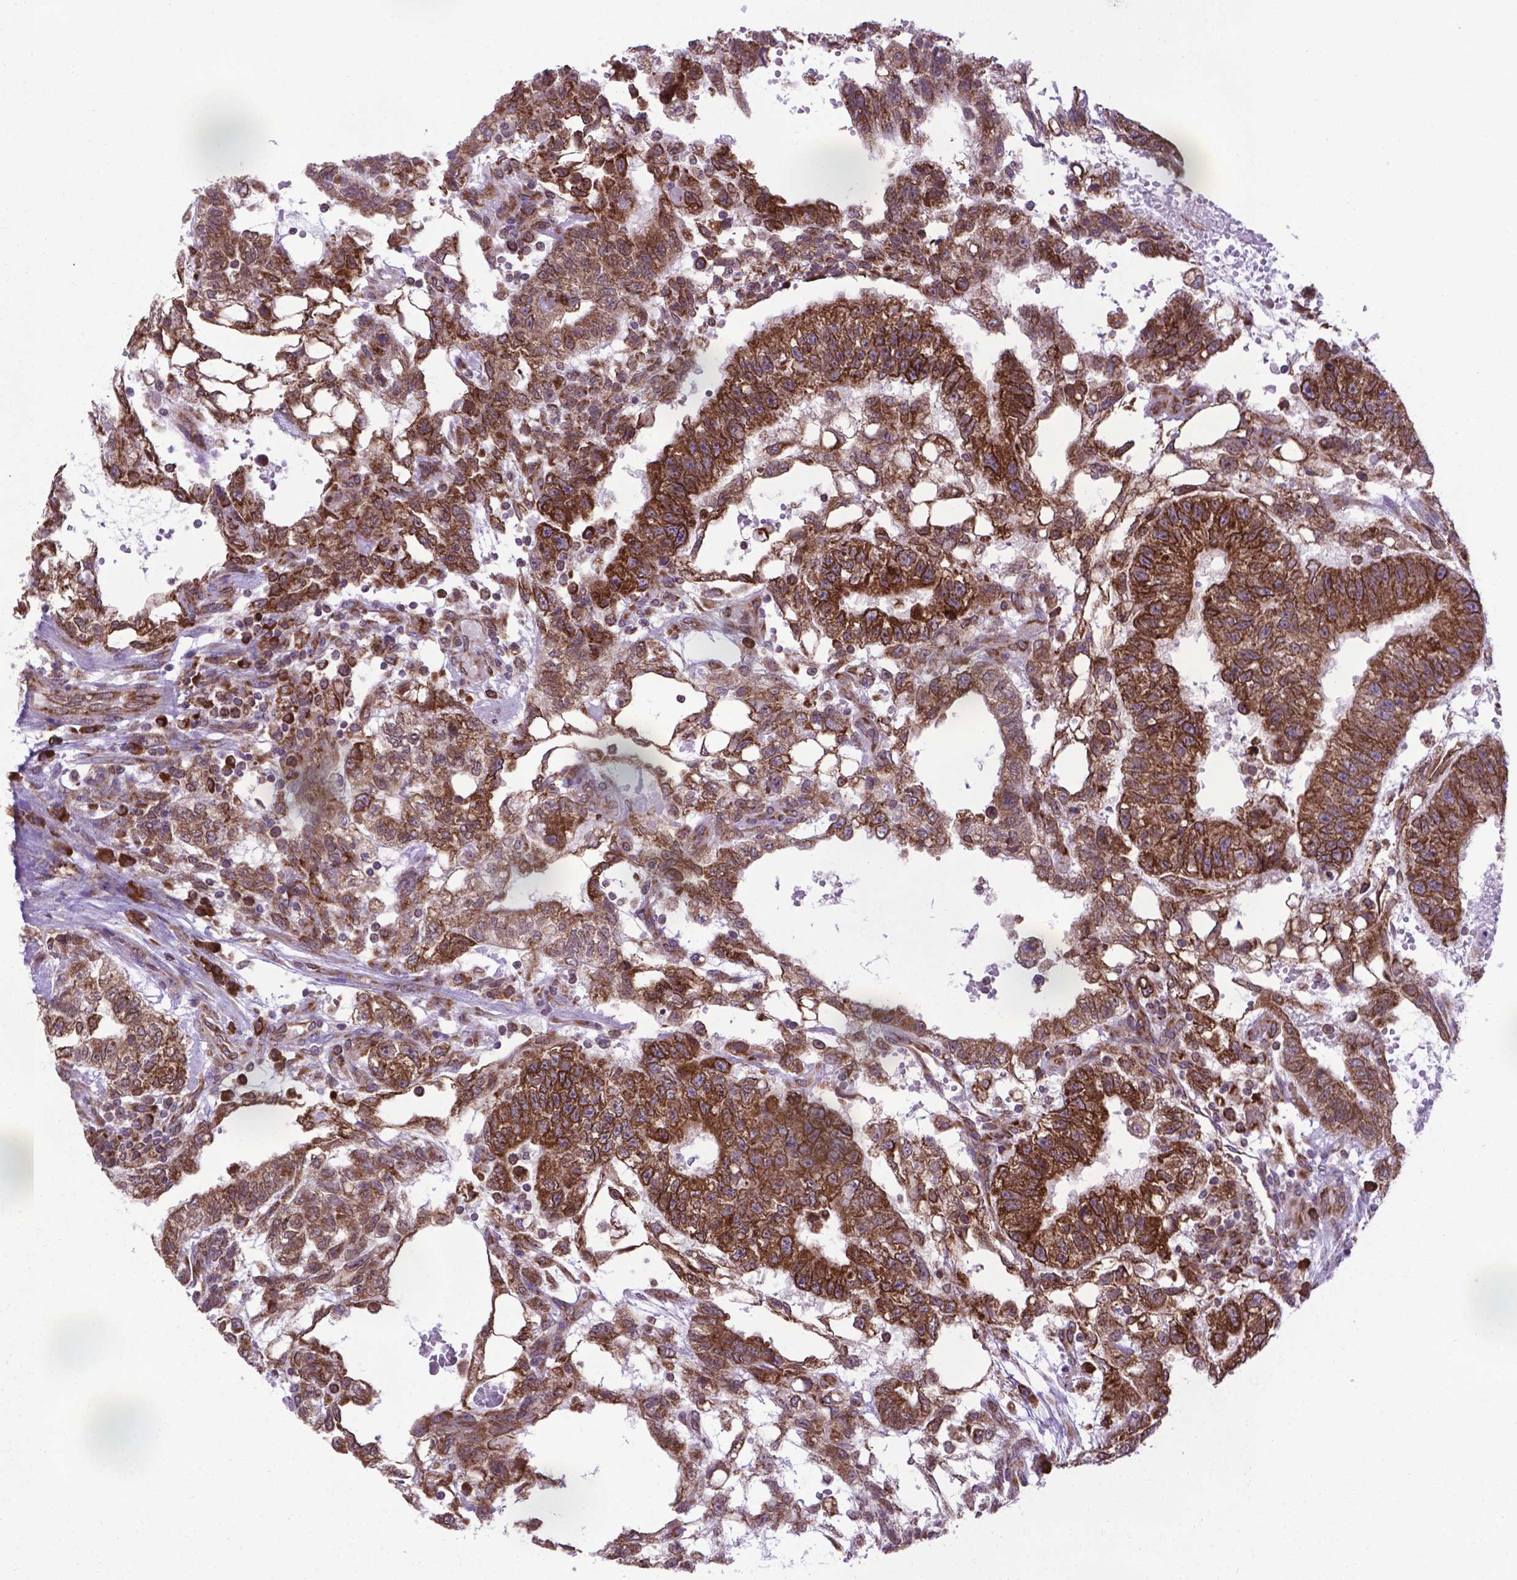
{"staining": {"intensity": "moderate", "quantity": ">75%", "location": "cytoplasmic/membranous"}, "tissue": "testis cancer", "cell_type": "Tumor cells", "image_type": "cancer", "snomed": [{"axis": "morphology", "description": "Carcinoma, Embryonal, NOS"}, {"axis": "topography", "description": "Testis"}], "caption": "This micrograph displays IHC staining of human testis cancer (embryonal carcinoma), with medium moderate cytoplasmic/membranous positivity in about >75% of tumor cells.", "gene": "WDR83OS", "patient": {"sex": "male", "age": 32}}